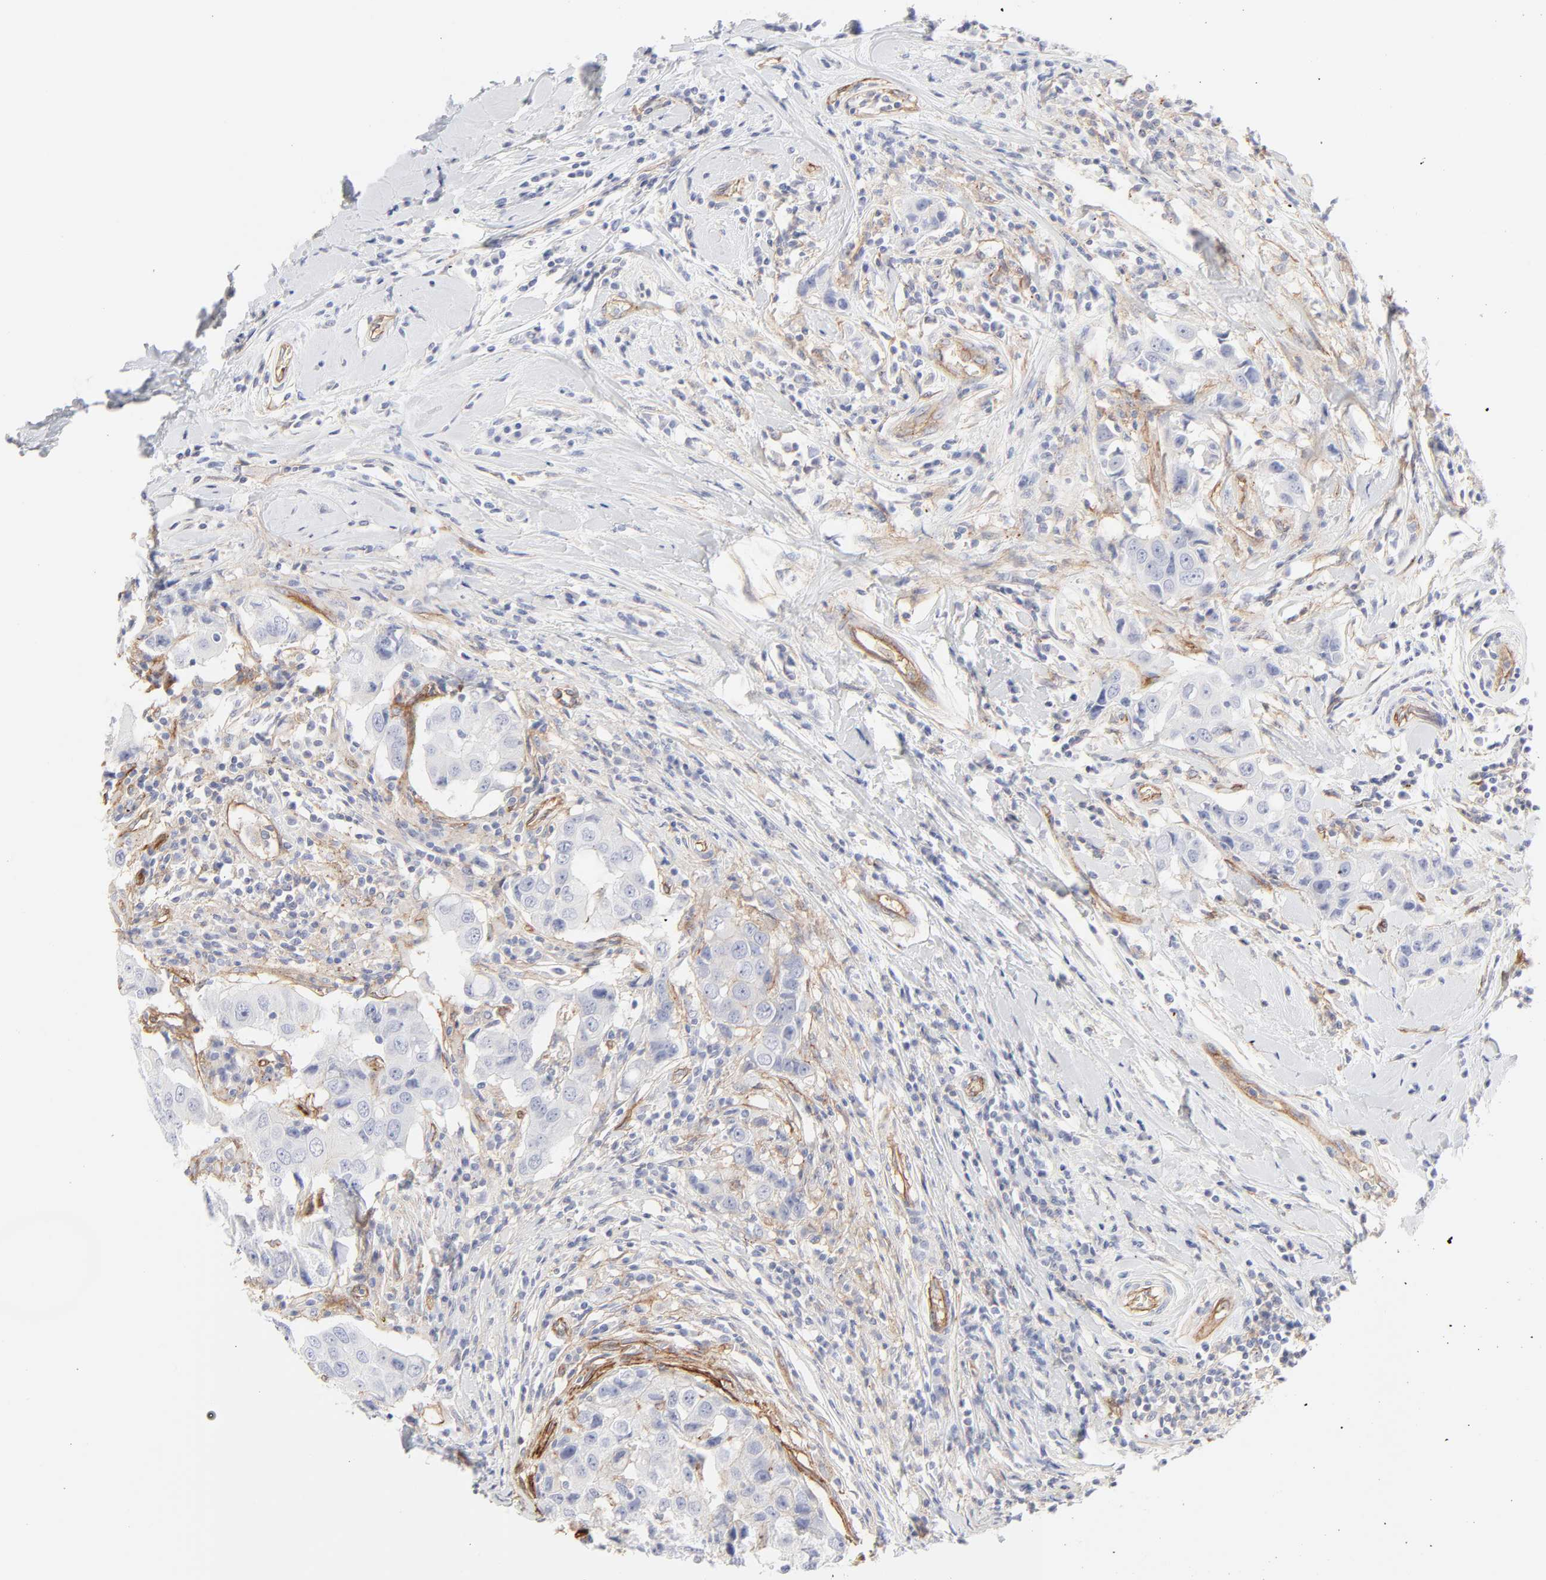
{"staining": {"intensity": "negative", "quantity": "none", "location": "none"}, "tissue": "breast cancer", "cell_type": "Tumor cells", "image_type": "cancer", "snomed": [{"axis": "morphology", "description": "Duct carcinoma"}, {"axis": "topography", "description": "Breast"}], "caption": "The histopathology image demonstrates no significant staining in tumor cells of breast cancer (intraductal carcinoma). (DAB (3,3'-diaminobenzidine) immunohistochemistry (IHC) visualized using brightfield microscopy, high magnification).", "gene": "ITGA5", "patient": {"sex": "female", "age": 27}}